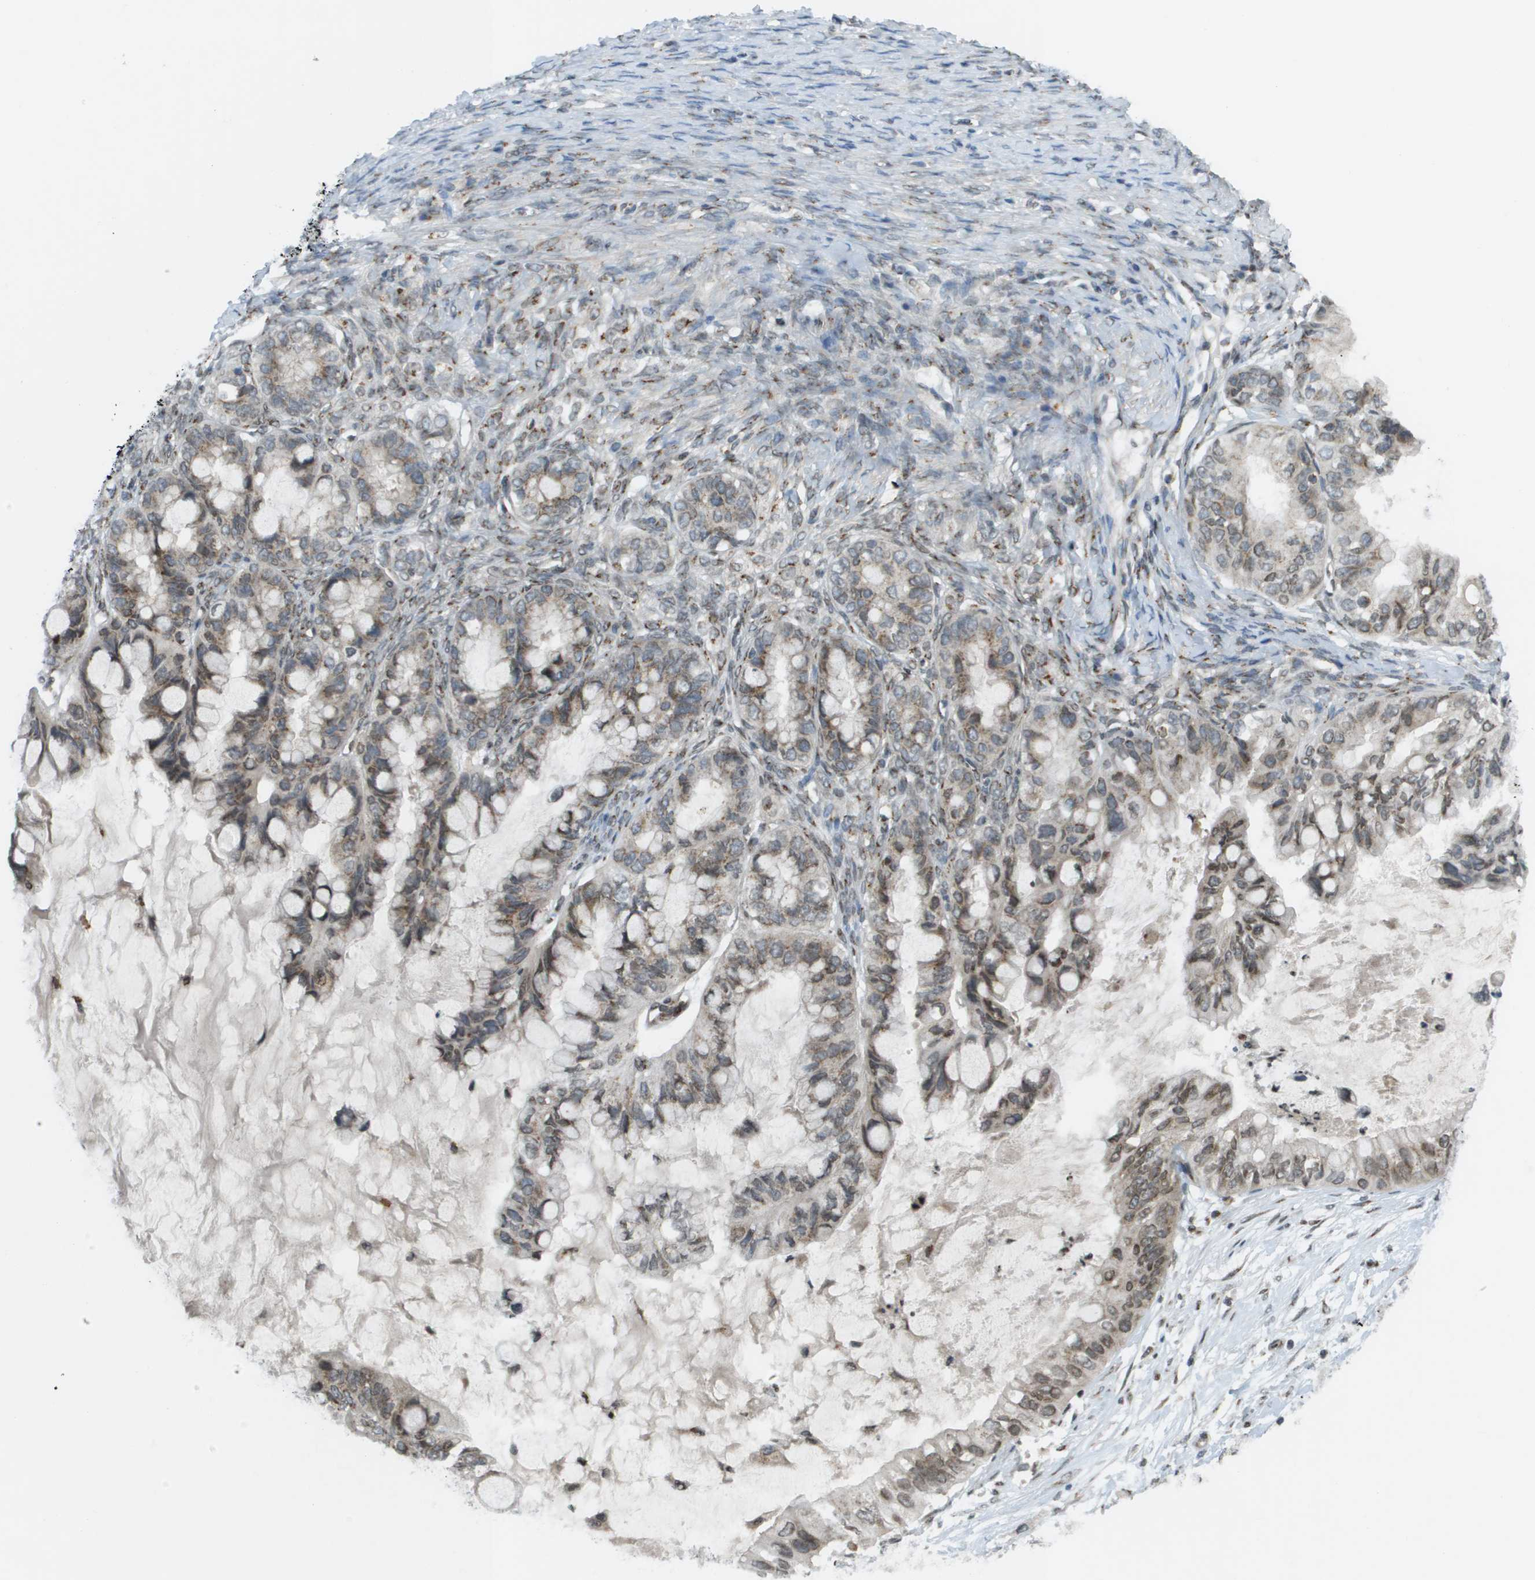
{"staining": {"intensity": "moderate", "quantity": ">75%", "location": "cytoplasmic/membranous,nuclear"}, "tissue": "ovarian cancer", "cell_type": "Tumor cells", "image_type": "cancer", "snomed": [{"axis": "morphology", "description": "Cystadenocarcinoma, mucinous, NOS"}, {"axis": "topography", "description": "Ovary"}], "caption": "Immunohistochemical staining of human ovarian cancer (mucinous cystadenocarcinoma) exhibits medium levels of moderate cytoplasmic/membranous and nuclear protein expression in about >75% of tumor cells. (Stains: DAB in brown, nuclei in blue, Microscopy: brightfield microscopy at high magnification).", "gene": "EVC", "patient": {"sex": "female", "age": 80}}